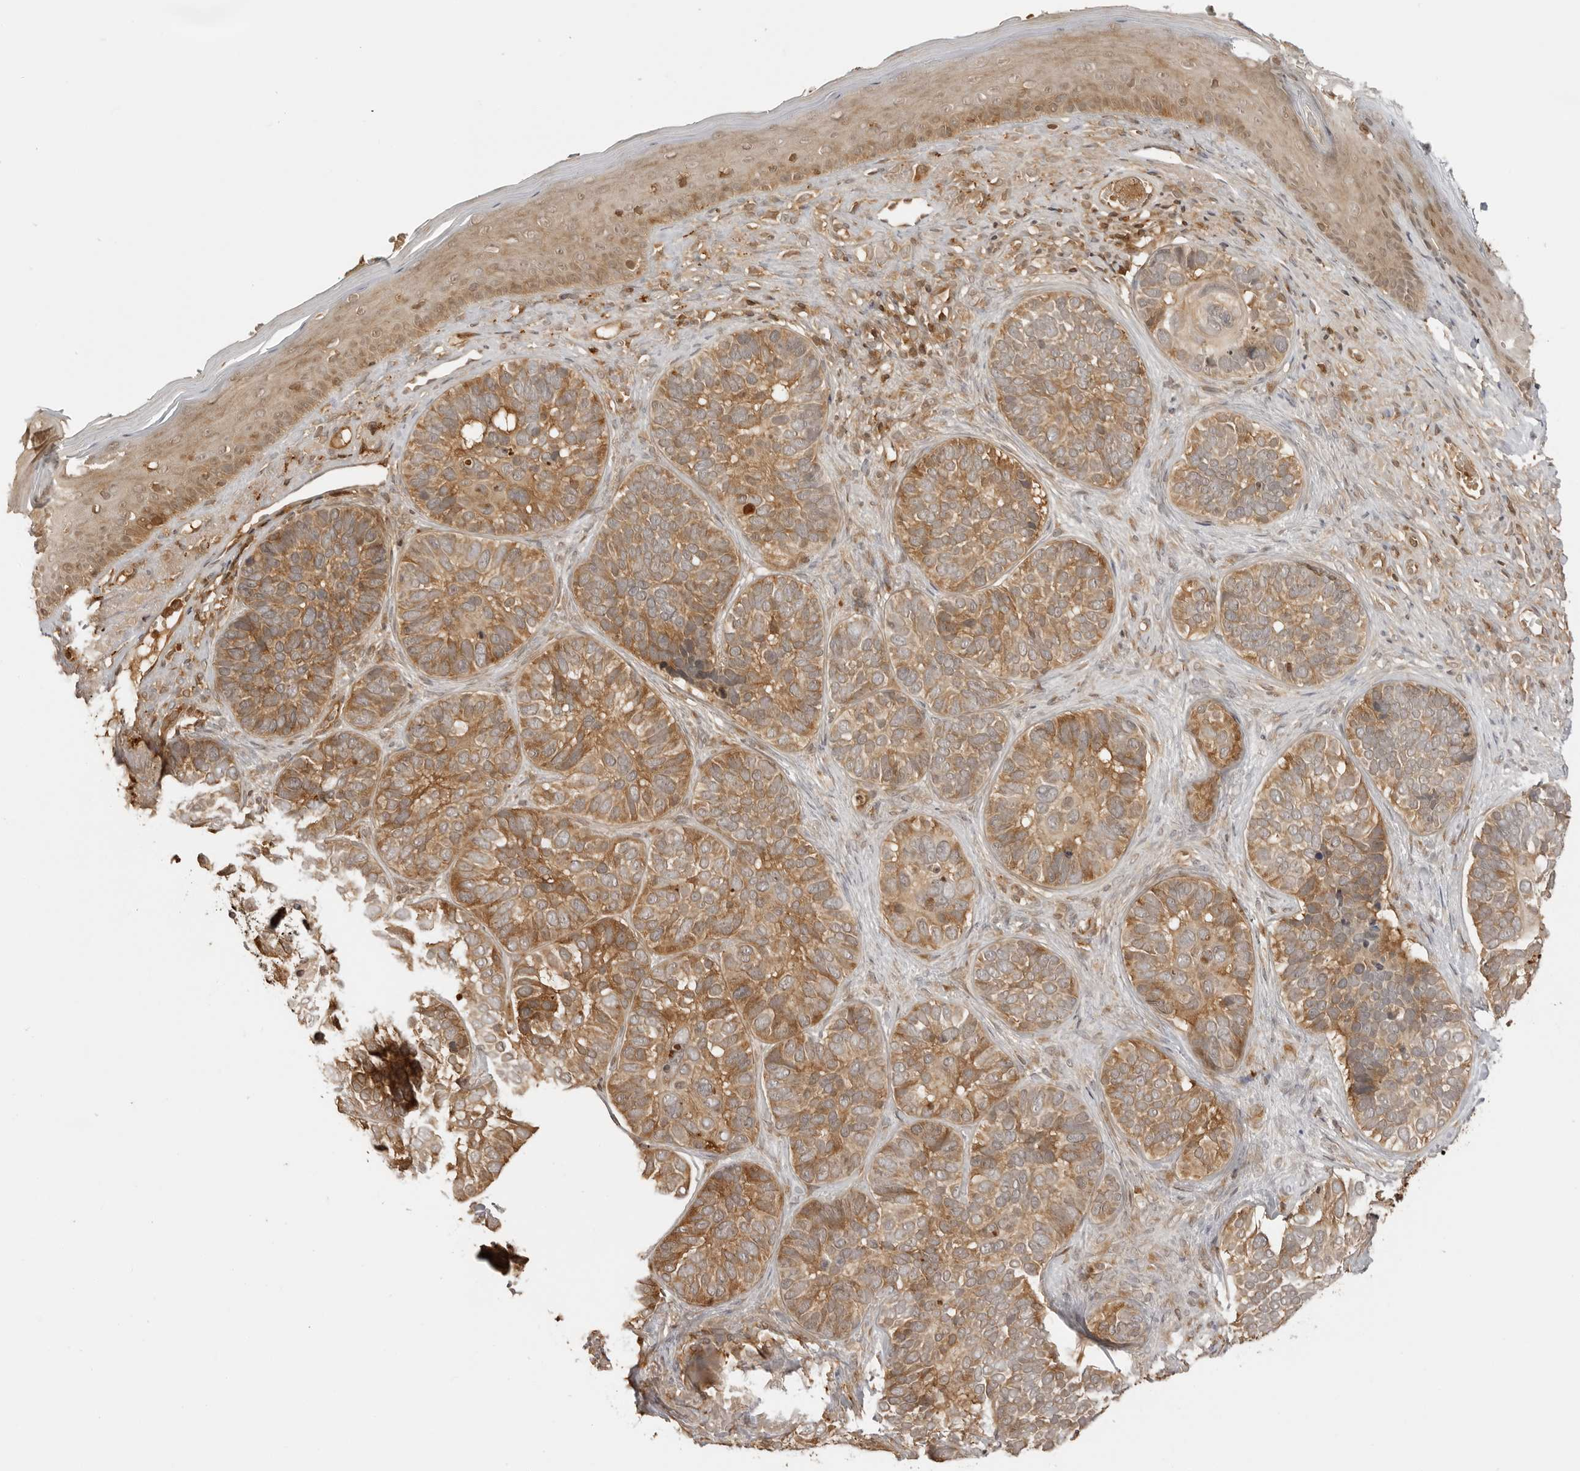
{"staining": {"intensity": "moderate", "quantity": ">75%", "location": "cytoplasmic/membranous"}, "tissue": "skin cancer", "cell_type": "Tumor cells", "image_type": "cancer", "snomed": [{"axis": "morphology", "description": "Basal cell carcinoma"}, {"axis": "topography", "description": "Skin"}], "caption": "A brown stain labels moderate cytoplasmic/membranous staining of a protein in human skin basal cell carcinoma tumor cells.", "gene": "IKBKE", "patient": {"sex": "male", "age": 62}}